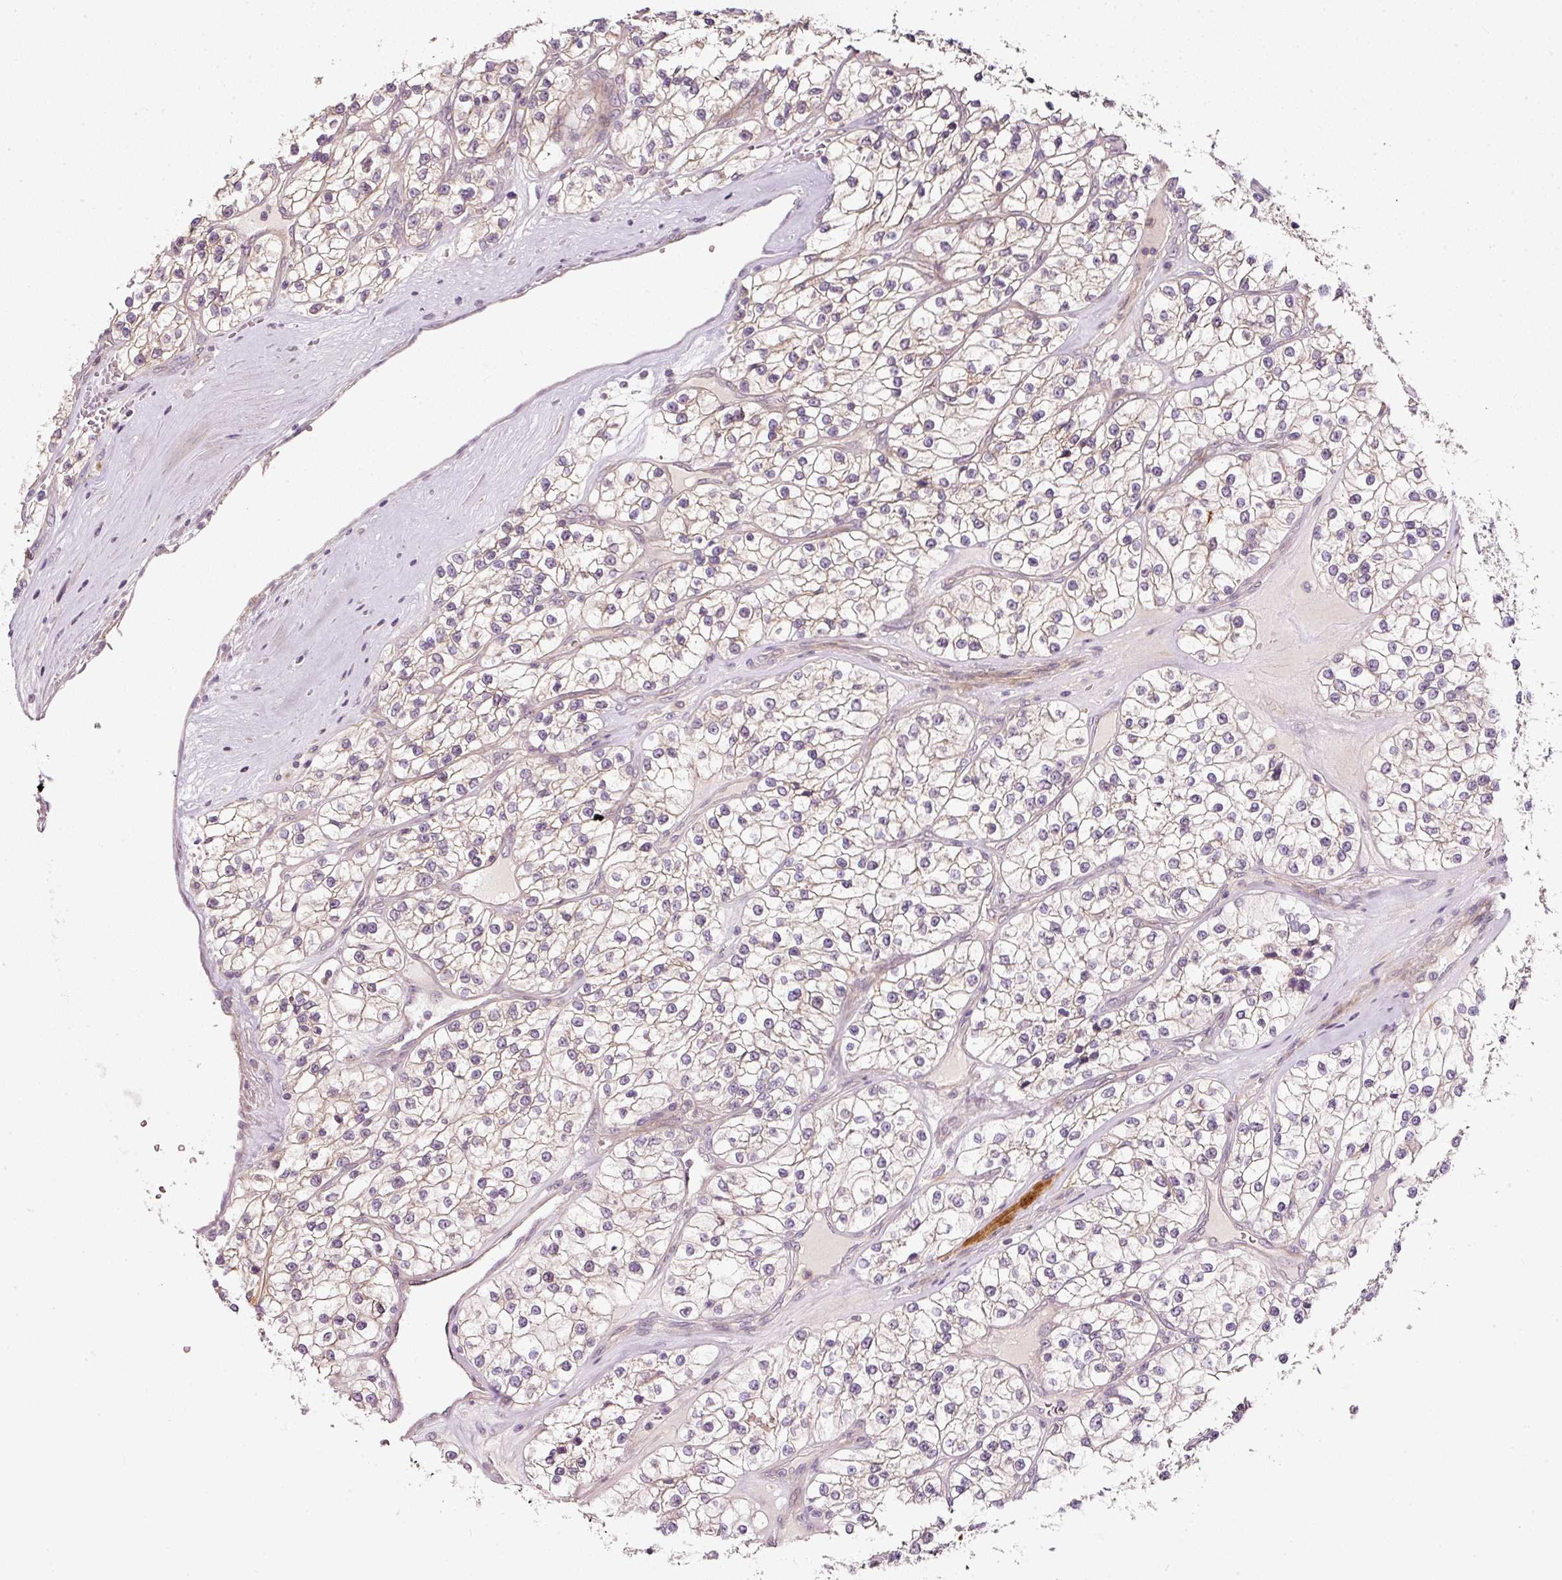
{"staining": {"intensity": "negative", "quantity": "none", "location": "none"}, "tissue": "renal cancer", "cell_type": "Tumor cells", "image_type": "cancer", "snomed": [{"axis": "morphology", "description": "Adenocarcinoma, NOS"}, {"axis": "topography", "description": "Kidney"}], "caption": "This is an immunohistochemistry histopathology image of human adenocarcinoma (renal). There is no positivity in tumor cells.", "gene": "TIRAP", "patient": {"sex": "female", "age": 57}}